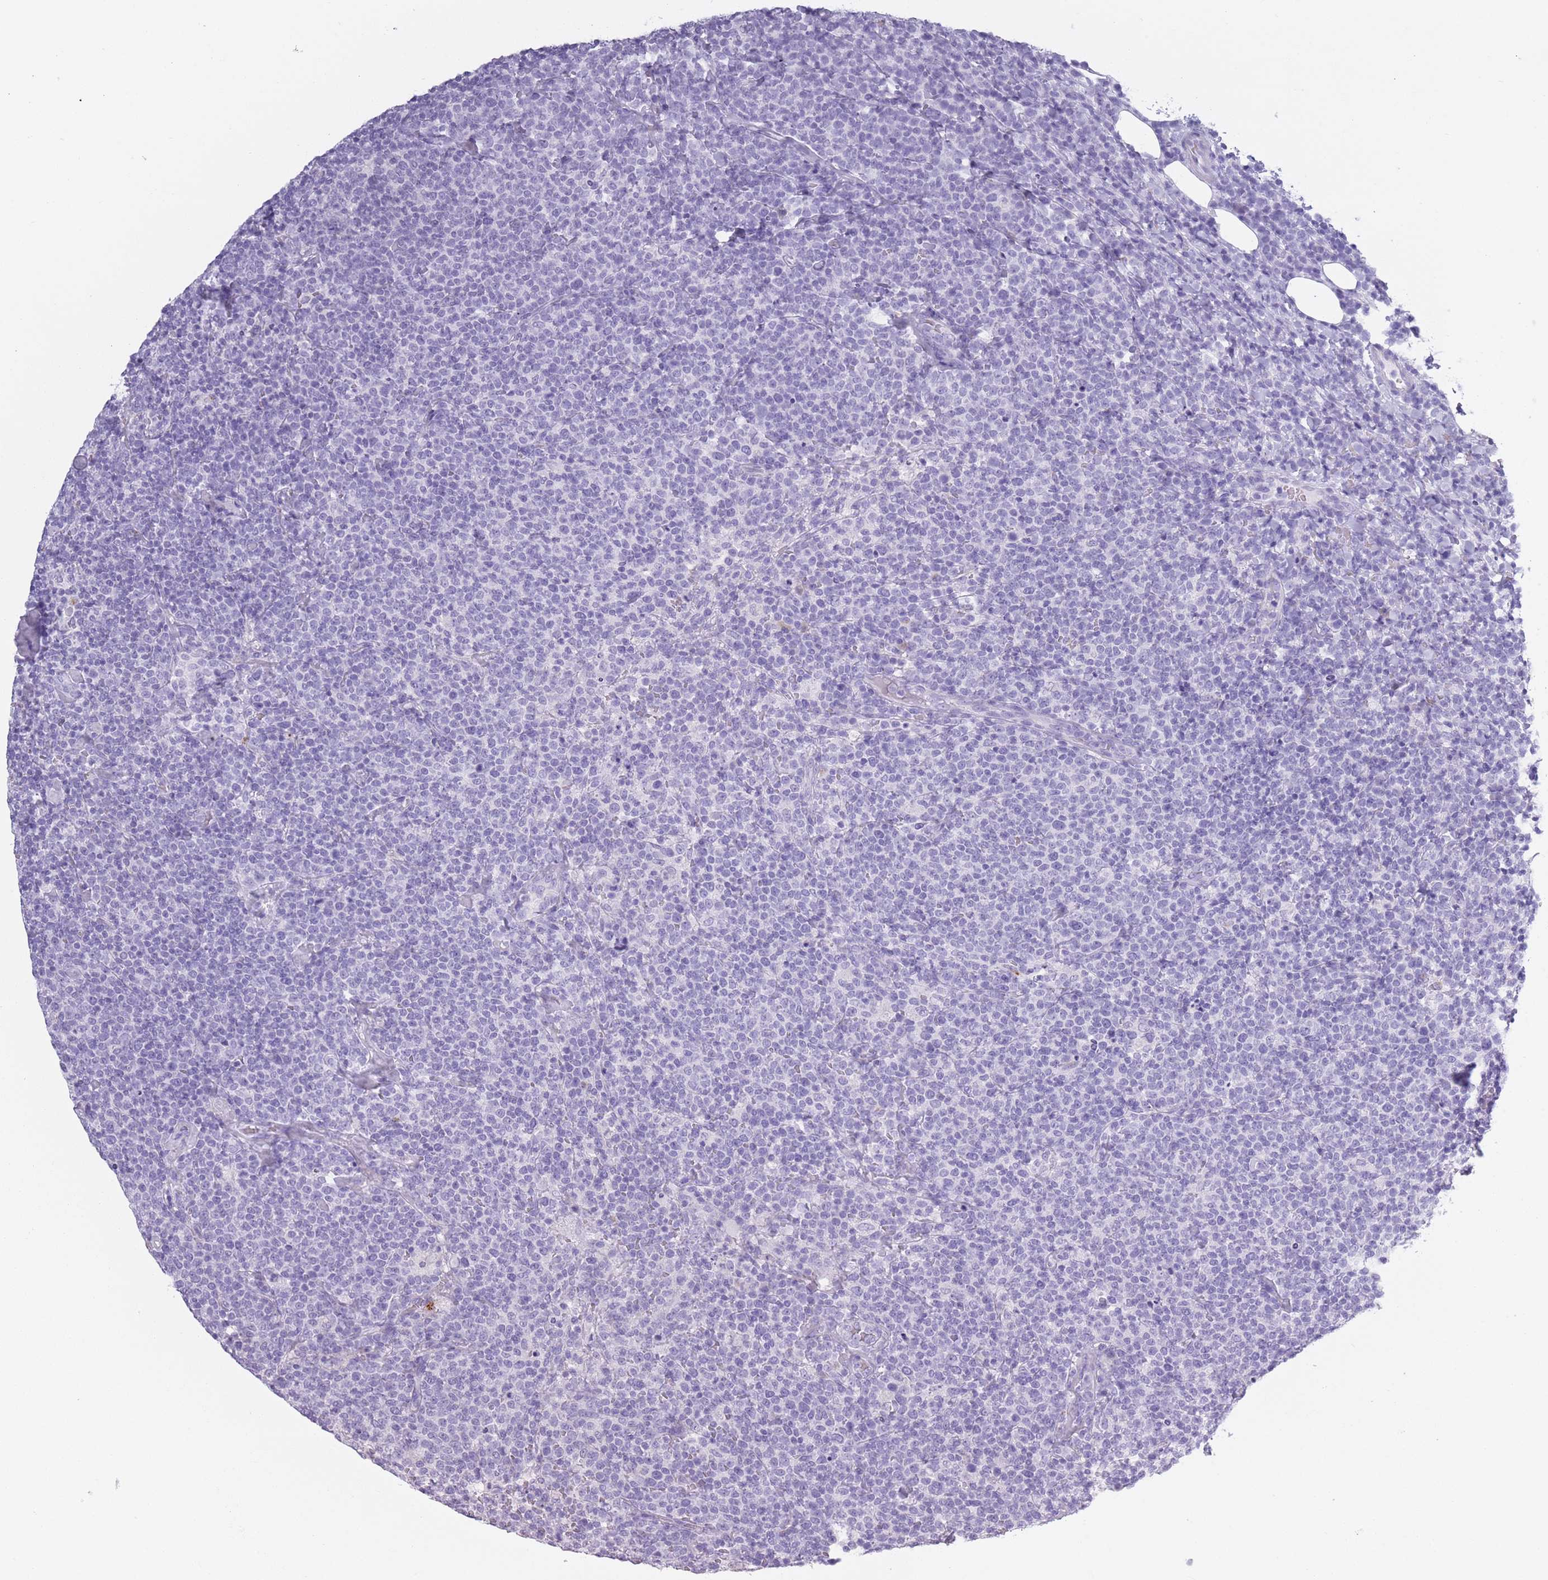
{"staining": {"intensity": "negative", "quantity": "none", "location": "none"}, "tissue": "lymphoma", "cell_type": "Tumor cells", "image_type": "cancer", "snomed": [{"axis": "morphology", "description": "Malignant lymphoma, non-Hodgkin's type, High grade"}, {"axis": "topography", "description": "Lymph node"}], "caption": "This is an IHC micrograph of human high-grade malignant lymphoma, non-Hodgkin's type. There is no positivity in tumor cells.", "gene": "OR7C1", "patient": {"sex": "male", "age": 61}}